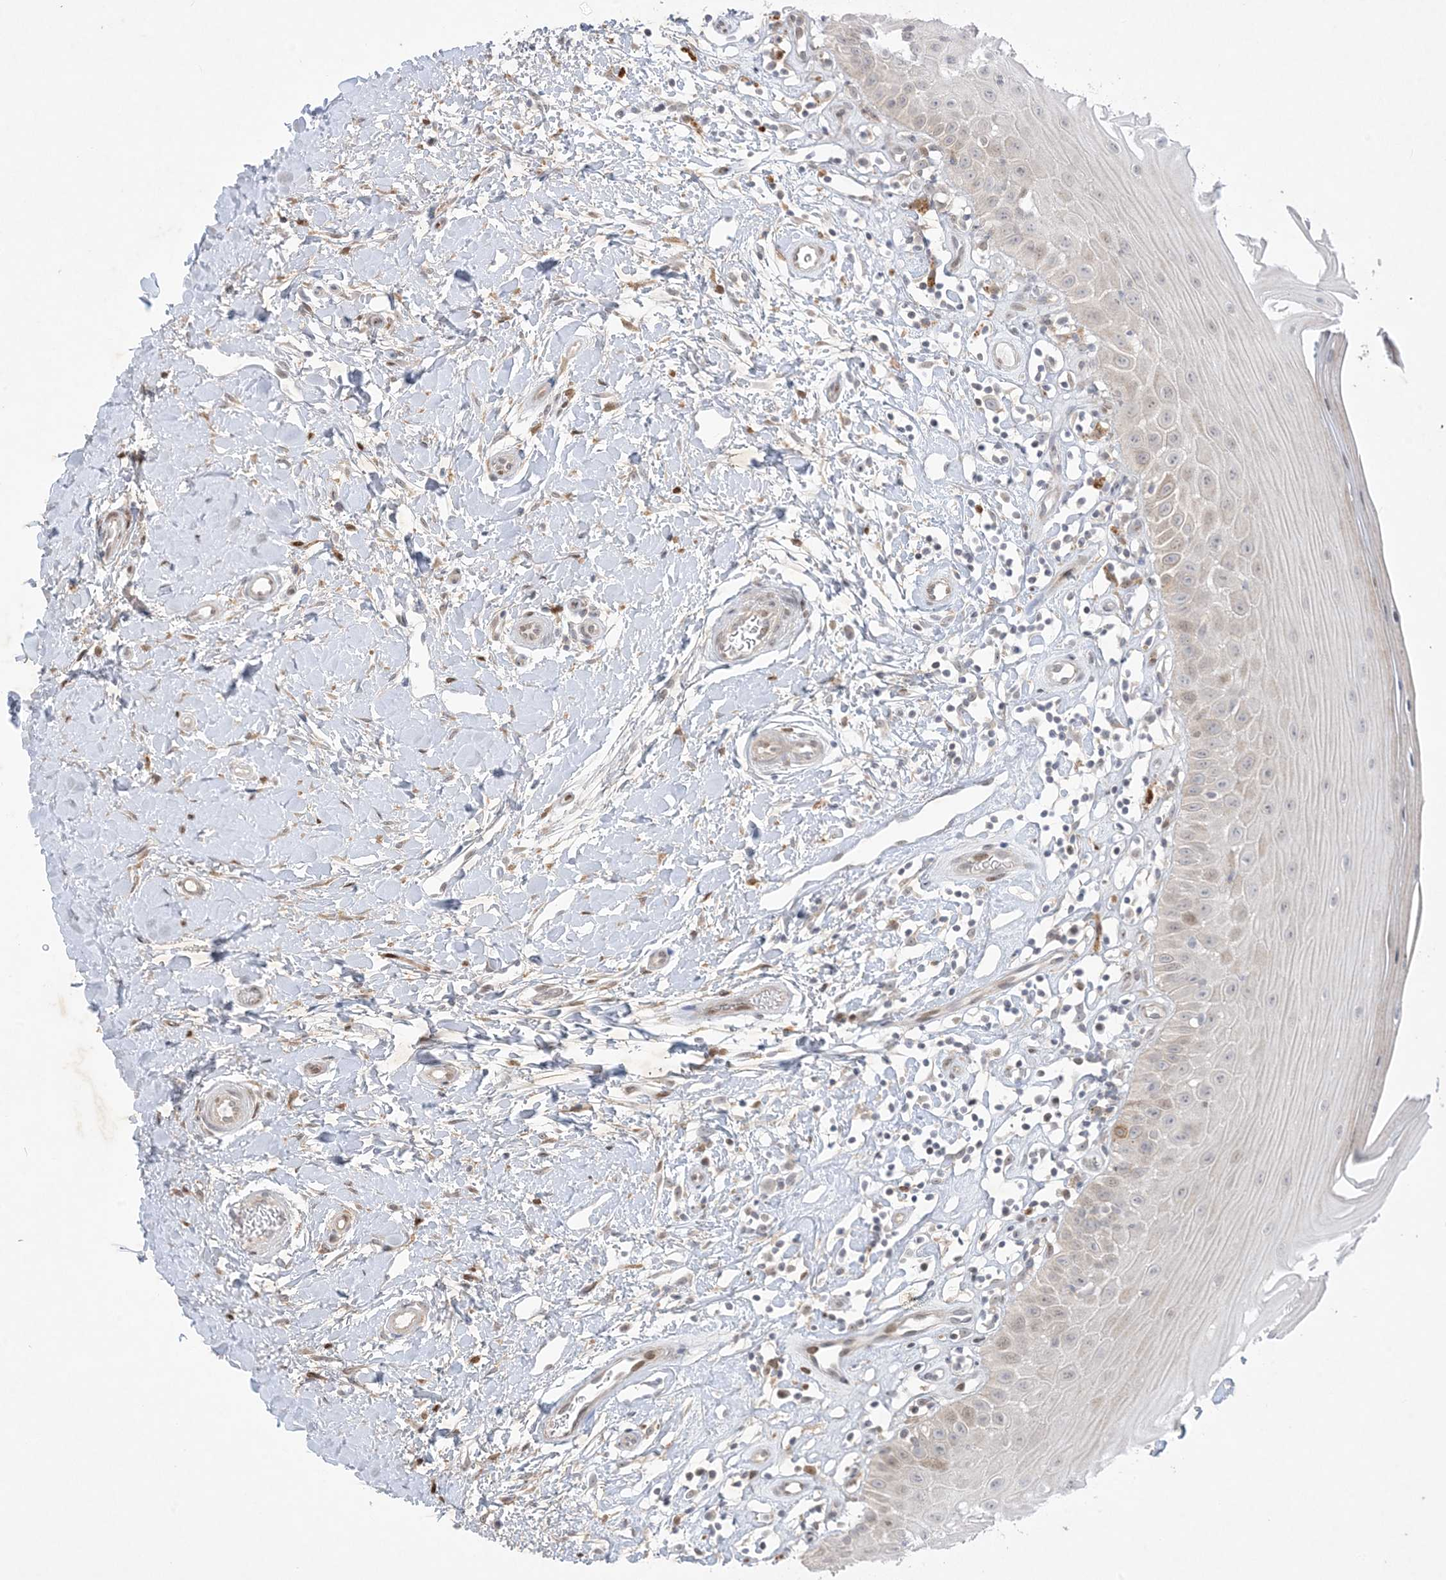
{"staining": {"intensity": "moderate", "quantity": "<25%", "location": "nuclear"}, "tissue": "oral mucosa", "cell_type": "Squamous epithelial cells", "image_type": "normal", "snomed": [{"axis": "morphology", "description": "Normal tissue, NOS"}, {"axis": "topography", "description": "Oral tissue"}], "caption": "Oral mucosa stained with DAB (3,3'-diaminobenzidine) immunohistochemistry displays low levels of moderate nuclear staining in approximately <25% of squamous epithelial cells.", "gene": "SOGA3", "patient": {"sex": "female", "age": 56}}